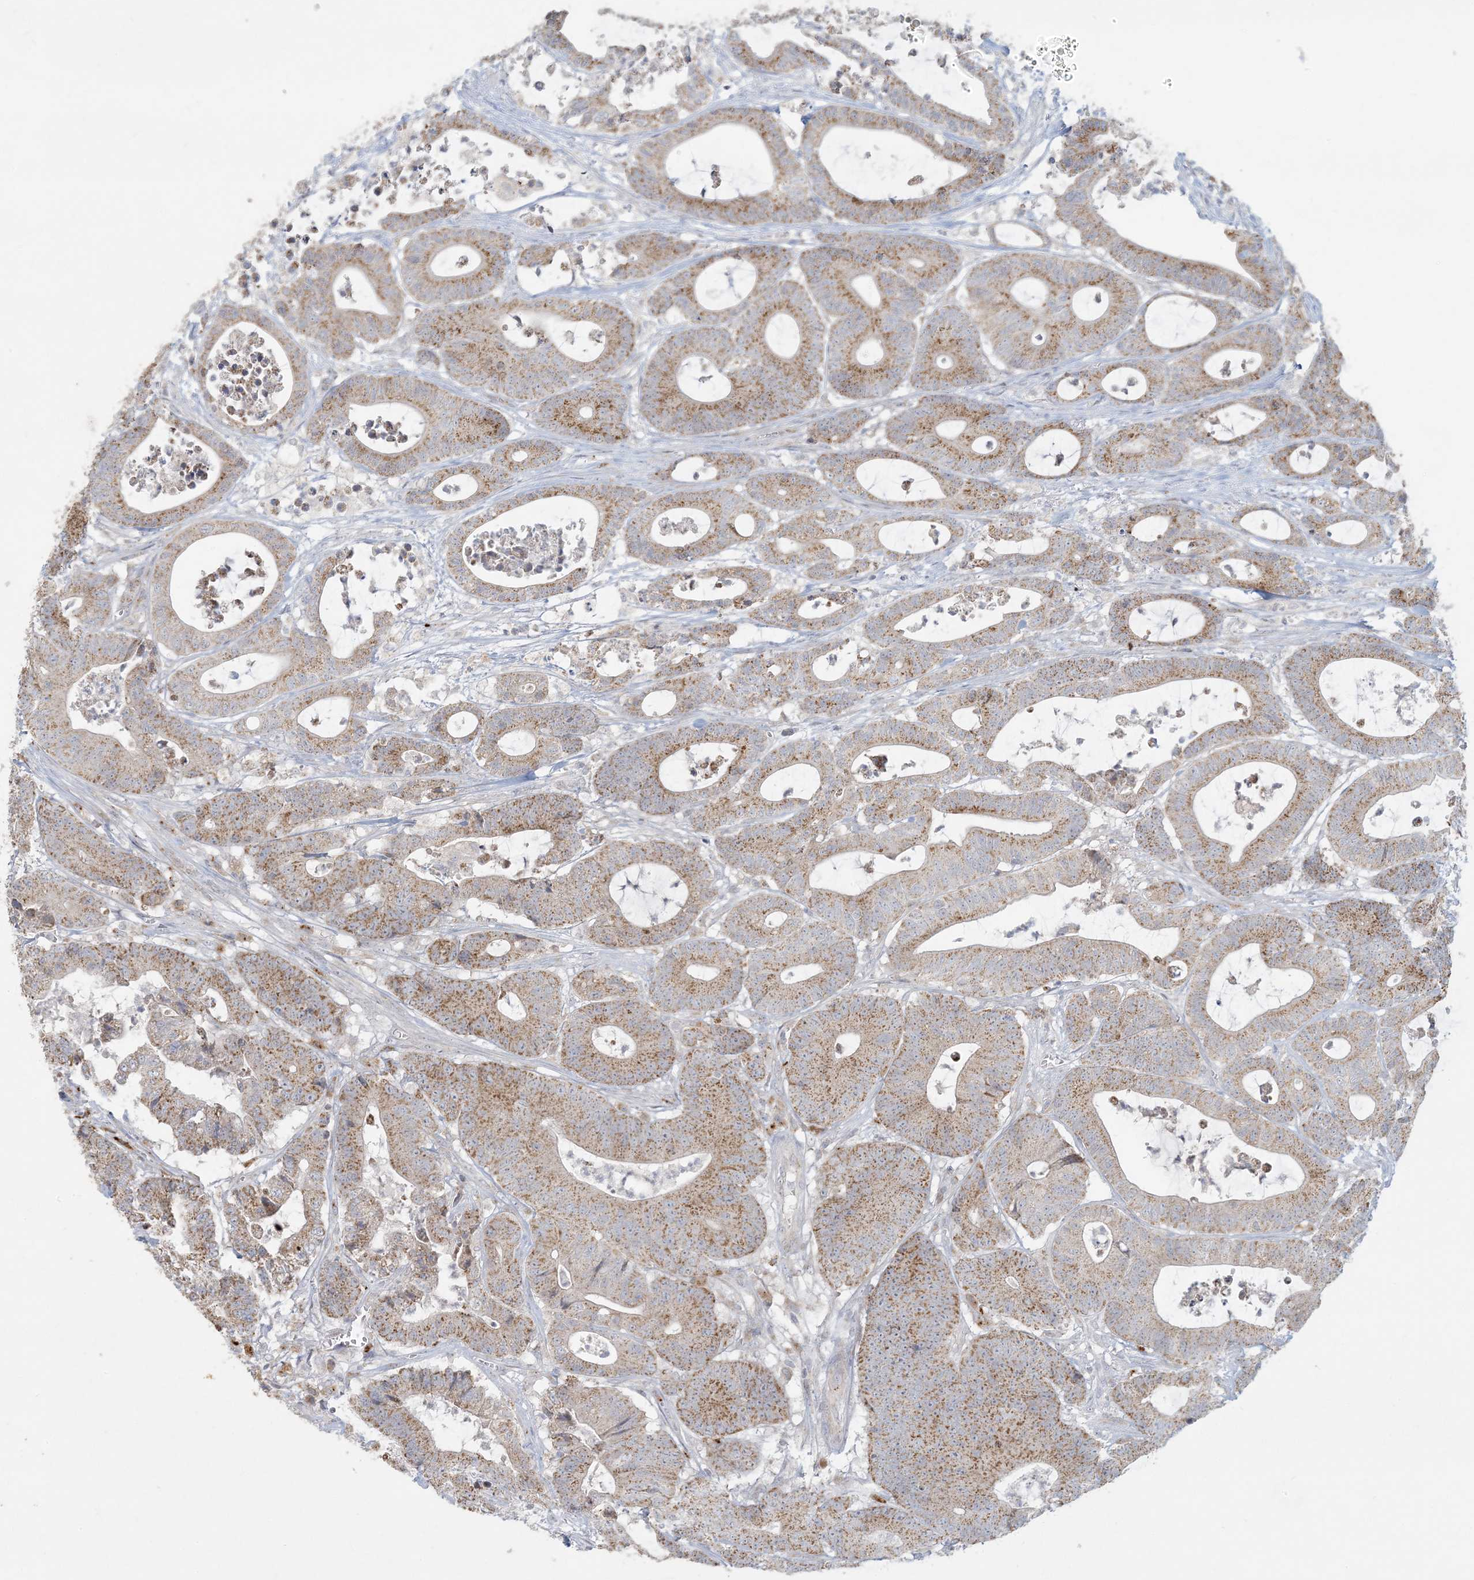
{"staining": {"intensity": "moderate", "quantity": ">75%", "location": "cytoplasmic/membranous"}, "tissue": "colorectal cancer", "cell_type": "Tumor cells", "image_type": "cancer", "snomed": [{"axis": "morphology", "description": "Adenocarcinoma, NOS"}, {"axis": "topography", "description": "Colon"}], "caption": "Tumor cells exhibit medium levels of moderate cytoplasmic/membranous expression in about >75% of cells in human colorectal adenocarcinoma. Nuclei are stained in blue.", "gene": "MCAT", "patient": {"sex": "female", "age": 84}}